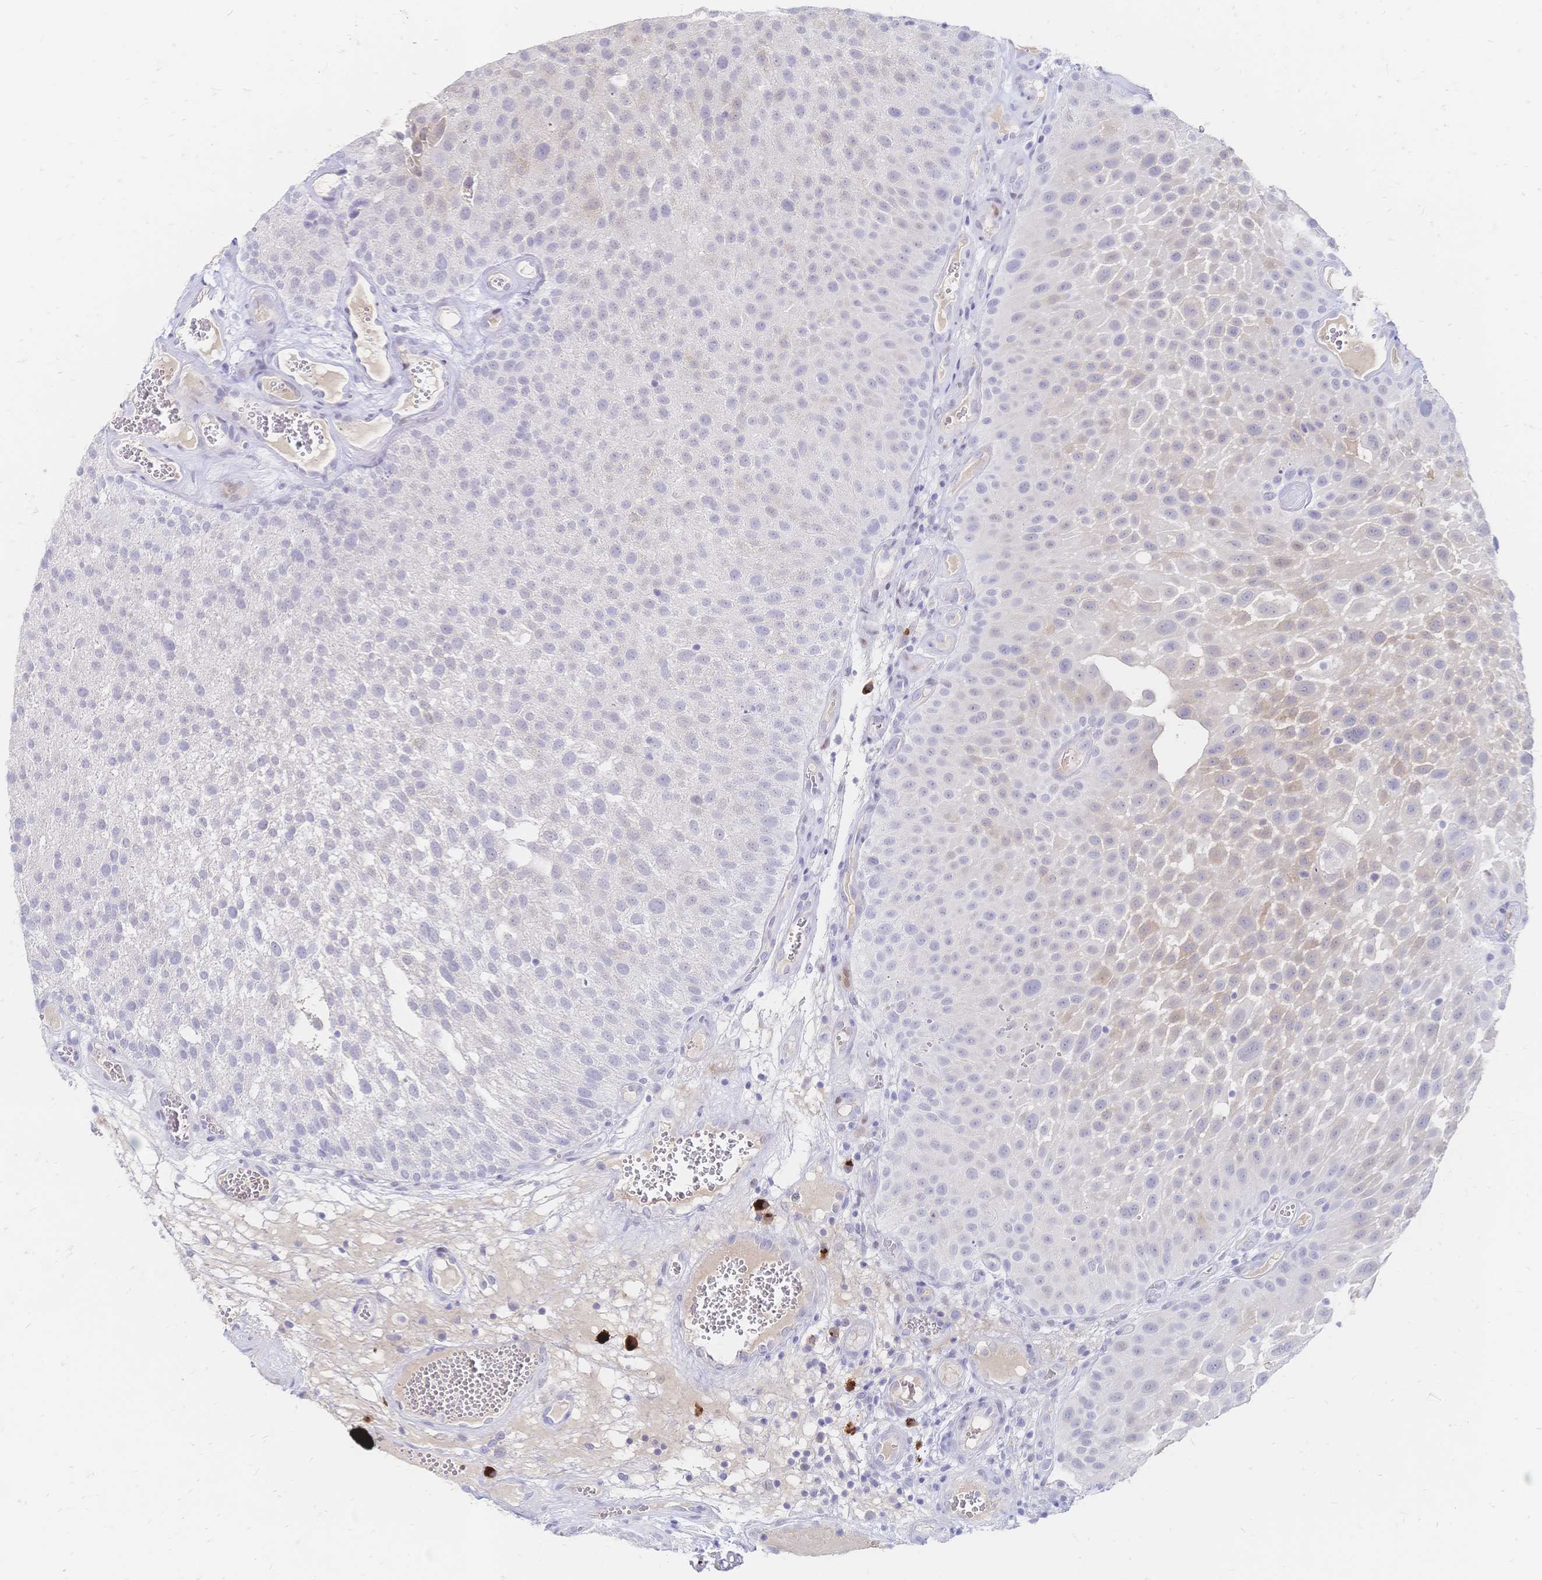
{"staining": {"intensity": "weak", "quantity": "<25%", "location": "cytoplasmic/membranous"}, "tissue": "urothelial cancer", "cell_type": "Tumor cells", "image_type": "cancer", "snomed": [{"axis": "morphology", "description": "Urothelial carcinoma, Low grade"}, {"axis": "topography", "description": "Urinary bladder"}], "caption": "Immunohistochemistry (IHC) histopathology image of neoplastic tissue: urothelial cancer stained with DAB (3,3'-diaminobenzidine) shows no significant protein staining in tumor cells.", "gene": "PSORS1C2", "patient": {"sex": "male", "age": 72}}